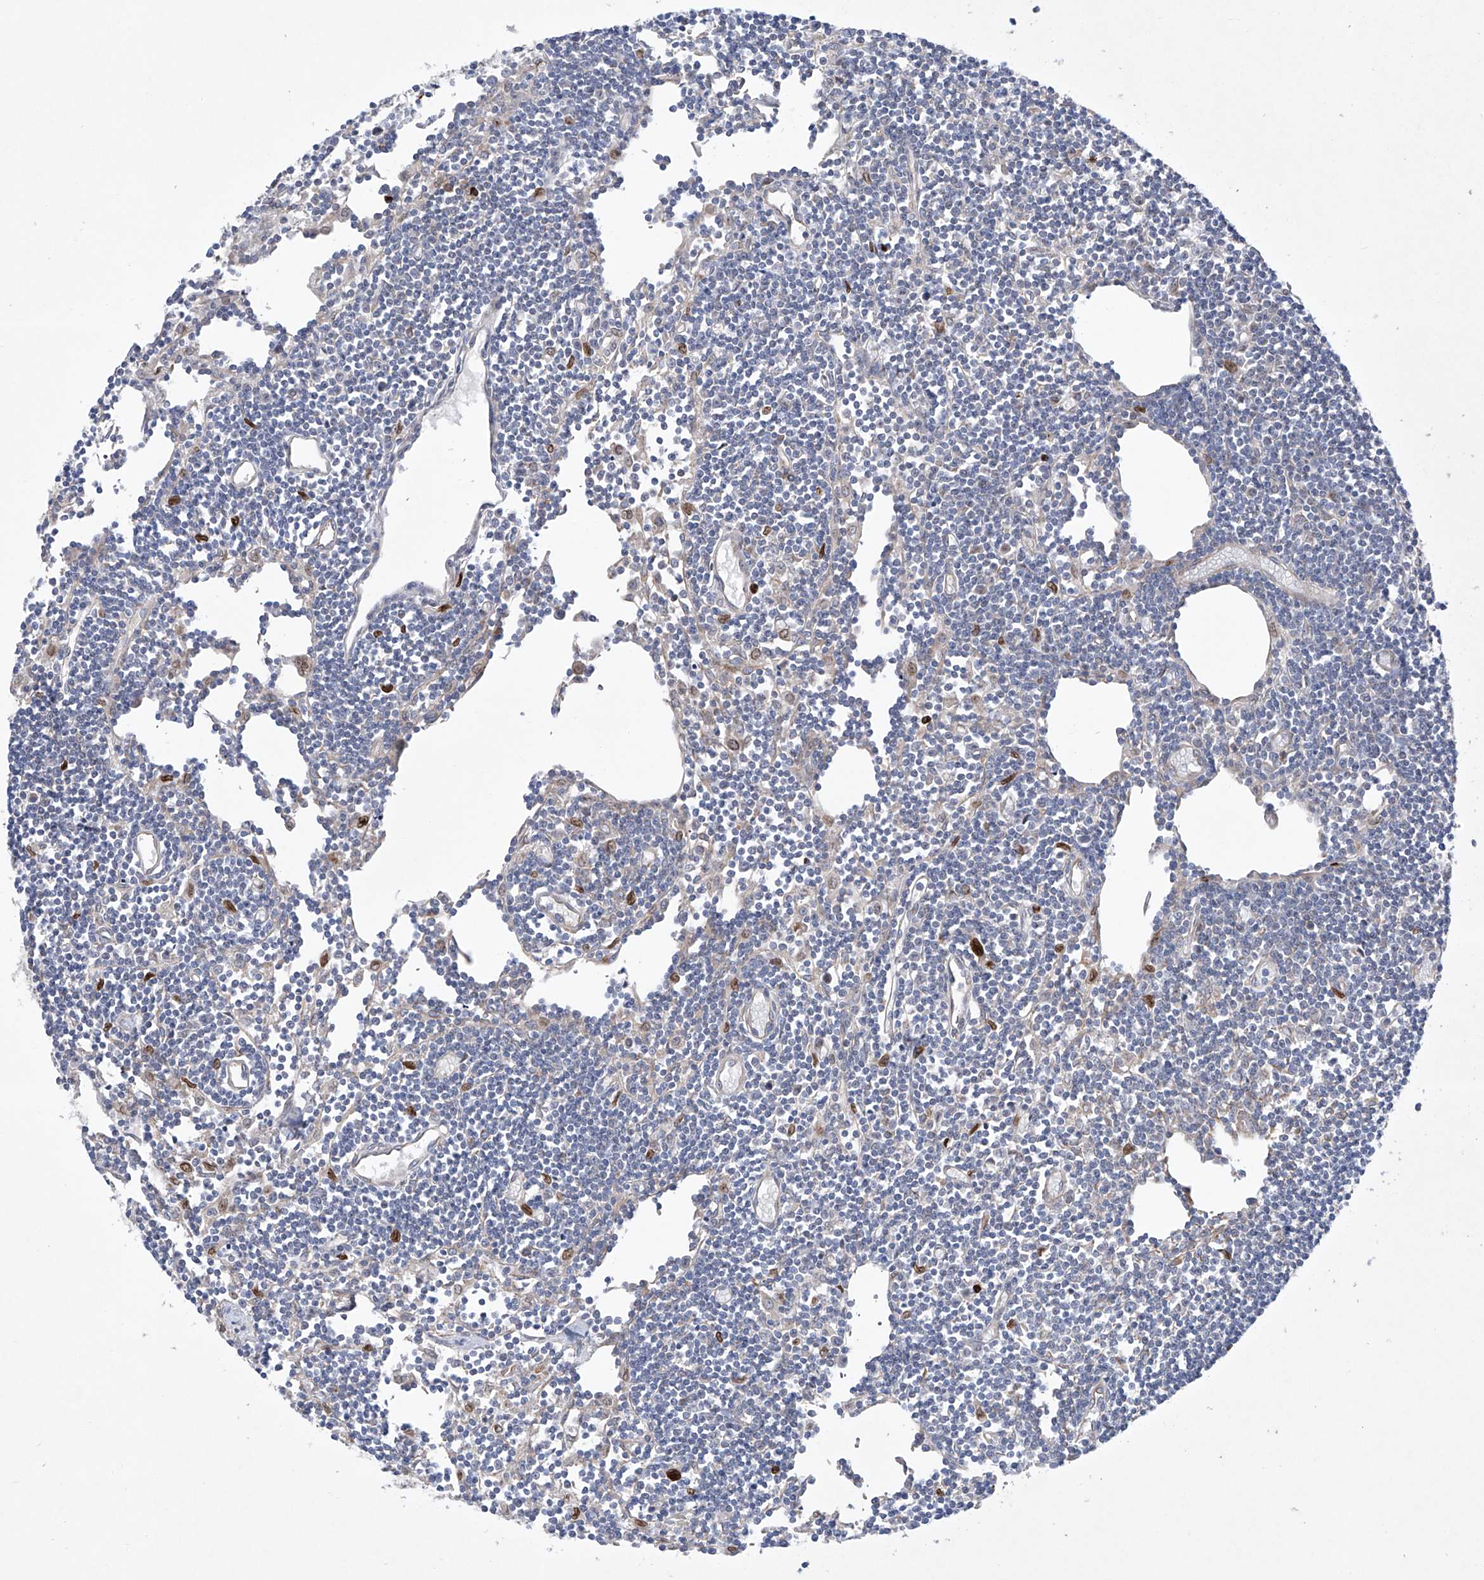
{"staining": {"intensity": "weak", "quantity": "25%-75%", "location": "cytoplasmic/membranous"}, "tissue": "lymph node", "cell_type": "Germinal center cells", "image_type": "normal", "snomed": [{"axis": "morphology", "description": "Normal tissue, NOS"}, {"axis": "topography", "description": "Lymph node"}], "caption": "Human lymph node stained for a protein (brown) demonstrates weak cytoplasmic/membranous positive positivity in about 25%-75% of germinal center cells.", "gene": "KLC4", "patient": {"sex": "female", "age": 11}}